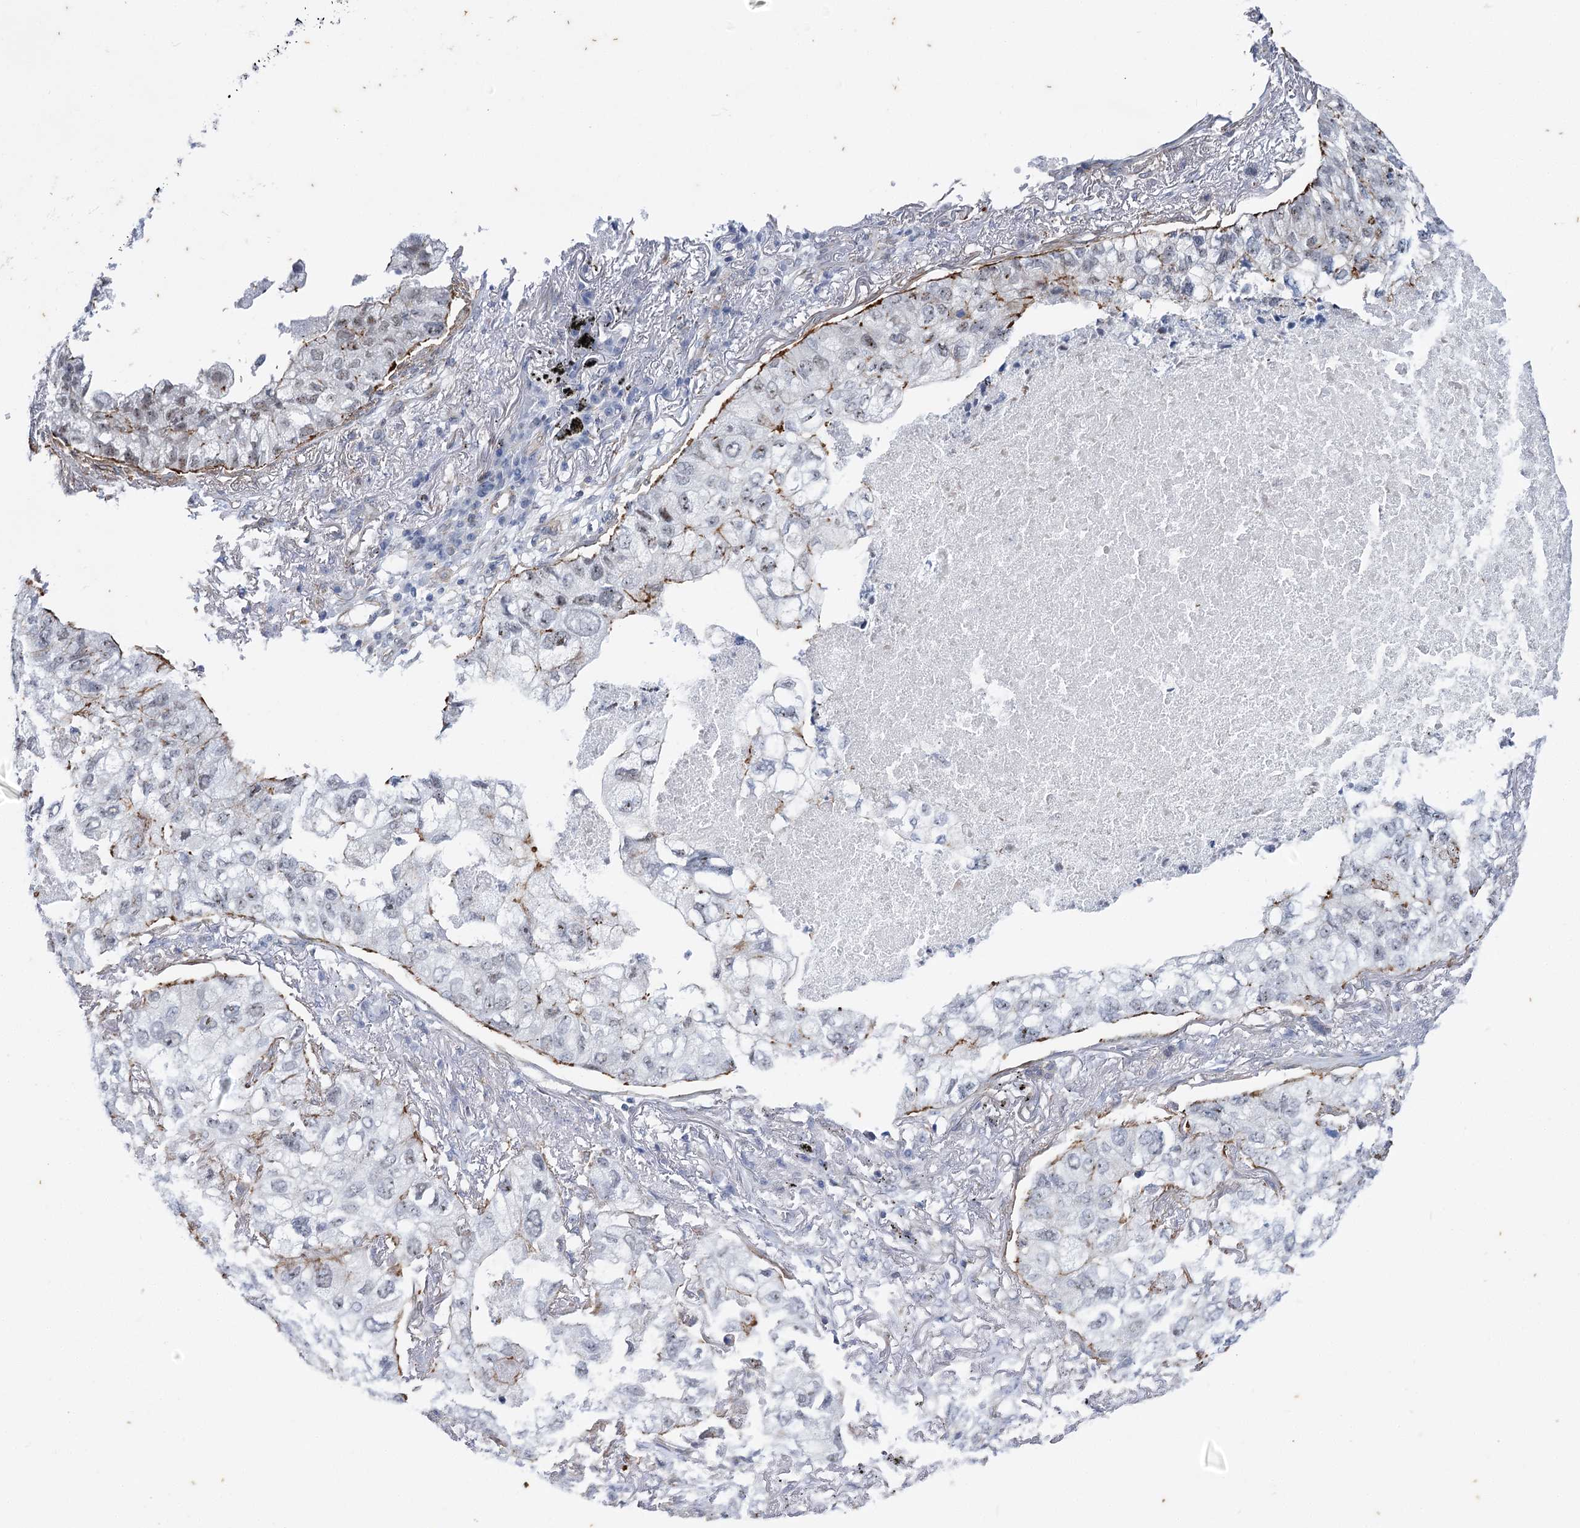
{"staining": {"intensity": "negative", "quantity": "none", "location": "none"}, "tissue": "lung cancer", "cell_type": "Tumor cells", "image_type": "cancer", "snomed": [{"axis": "morphology", "description": "Adenocarcinoma, NOS"}, {"axis": "topography", "description": "Lung"}], "caption": "The micrograph demonstrates no significant staining in tumor cells of adenocarcinoma (lung).", "gene": "AGXT2", "patient": {"sex": "male", "age": 65}}